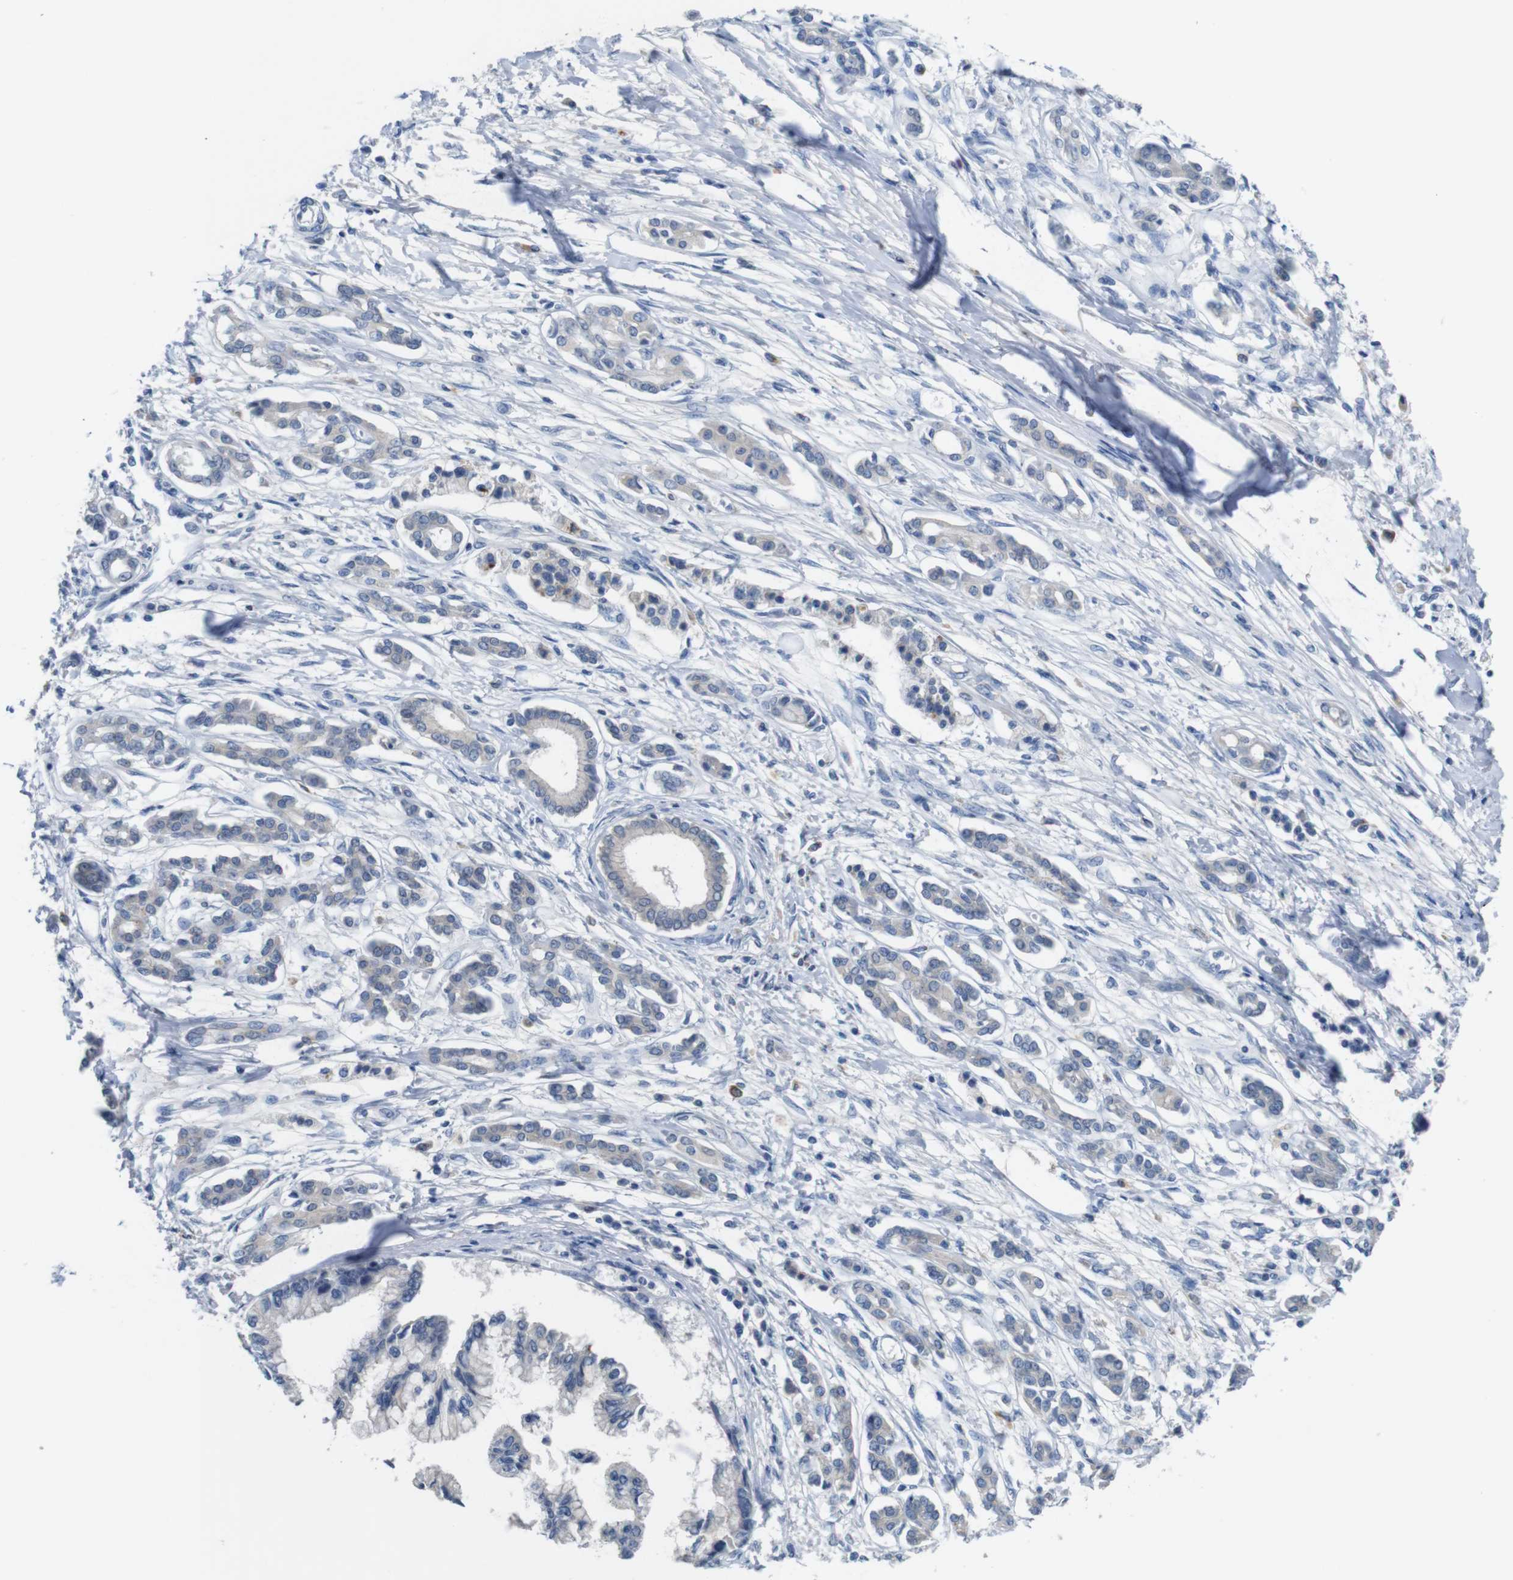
{"staining": {"intensity": "negative", "quantity": "none", "location": "none"}, "tissue": "pancreatic cancer", "cell_type": "Tumor cells", "image_type": "cancer", "snomed": [{"axis": "morphology", "description": "Adenocarcinoma, NOS"}, {"axis": "topography", "description": "Pancreas"}], "caption": "The histopathology image exhibits no significant staining in tumor cells of pancreatic cancer (adenocarcinoma).", "gene": "SLC2A8", "patient": {"sex": "male", "age": 56}}